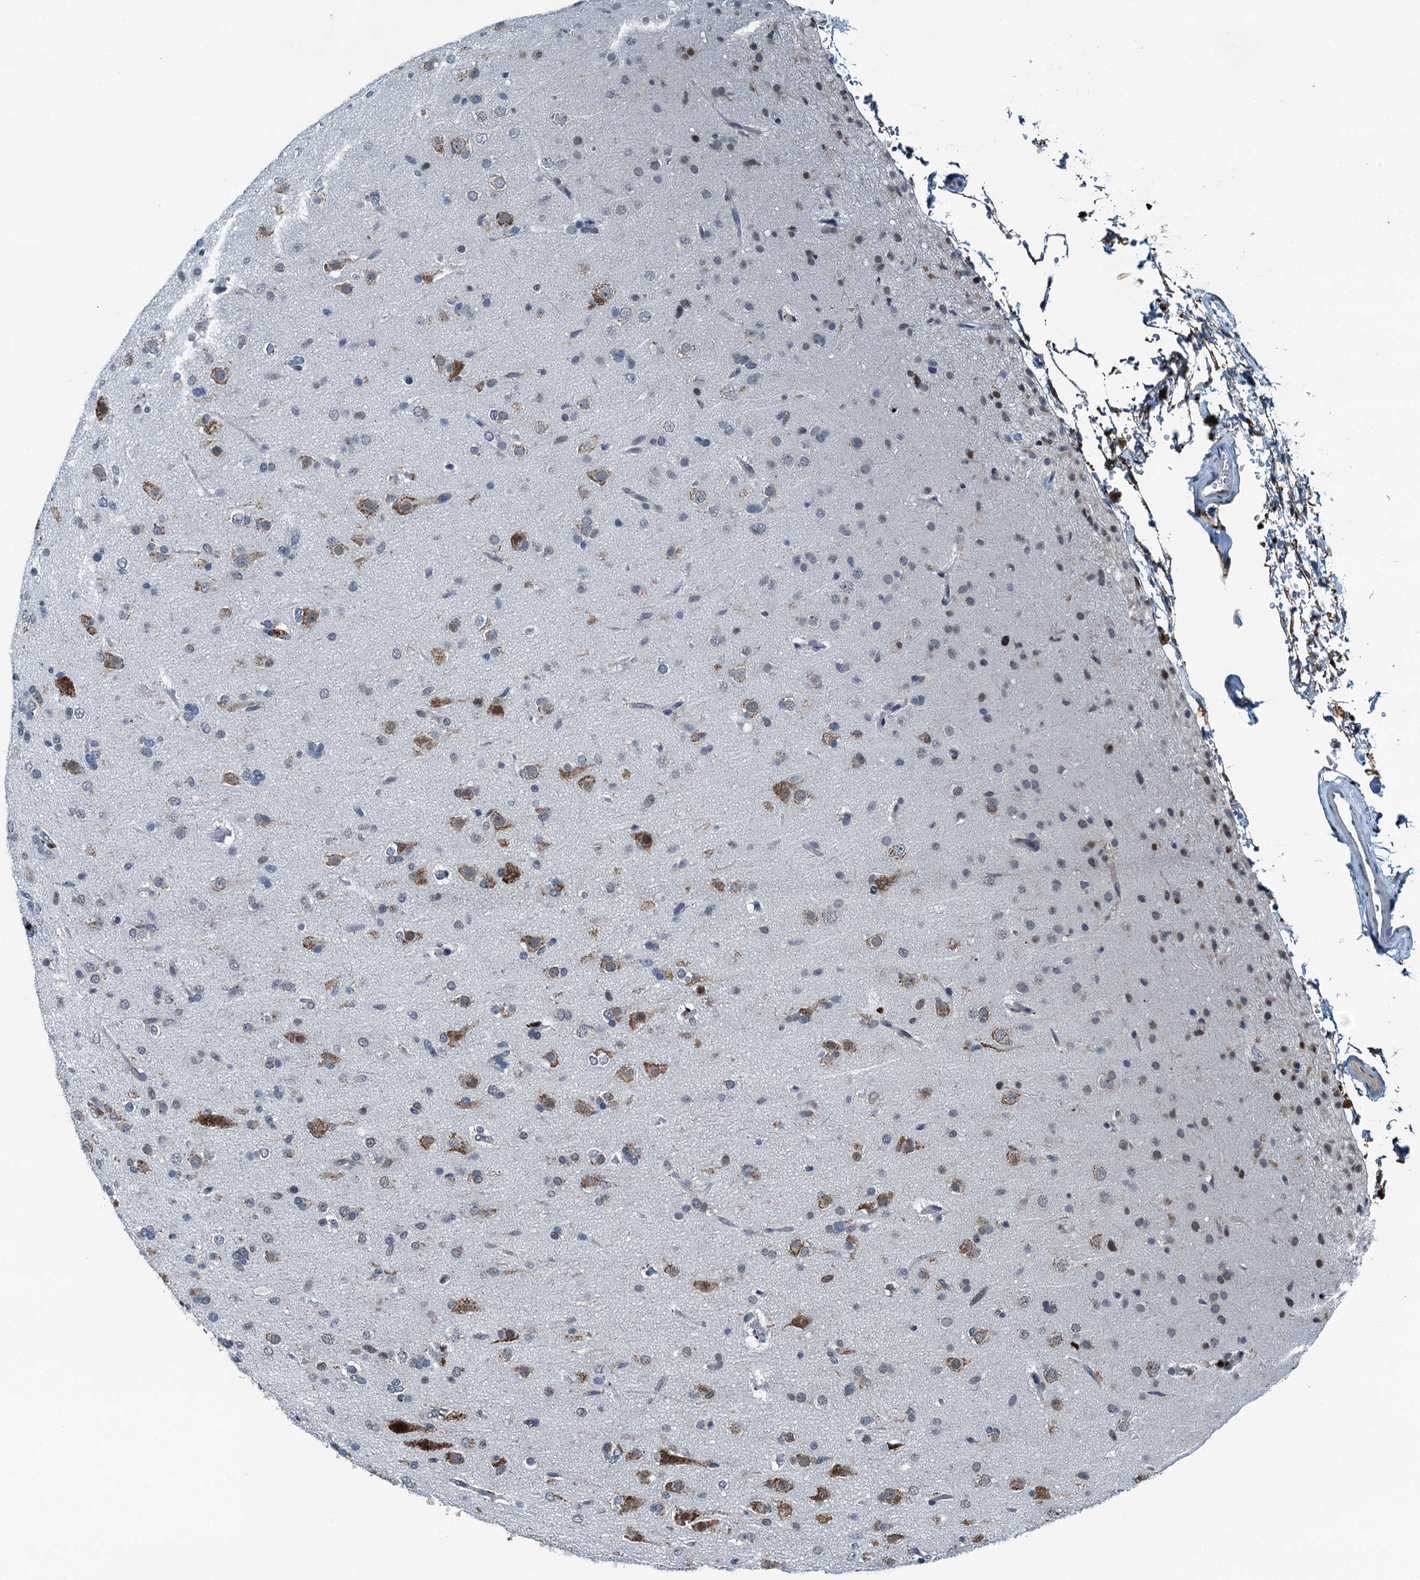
{"staining": {"intensity": "weak", "quantity": "25%-75%", "location": "cytoplasmic/membranous"}, "tissue": "glioma", "cell_type": "Tumor cells", "image_type": "cancer", "snomed": [{"axis": "morphology", "description": "Glioma, malignant, Low grade"}, {"axis": "topography", "description": "Brain"}], "caption": "A high-resolution micrograph shows immunohistochemistry (IHC) staining of glioma, which demonstrates weak cytoplasmic/membranous expression in about 25%-75% of tumor cells. Nuclei are stained in blue.", "gene": "TAMALIN", "patient": {"sex": "male", "age": 65}}